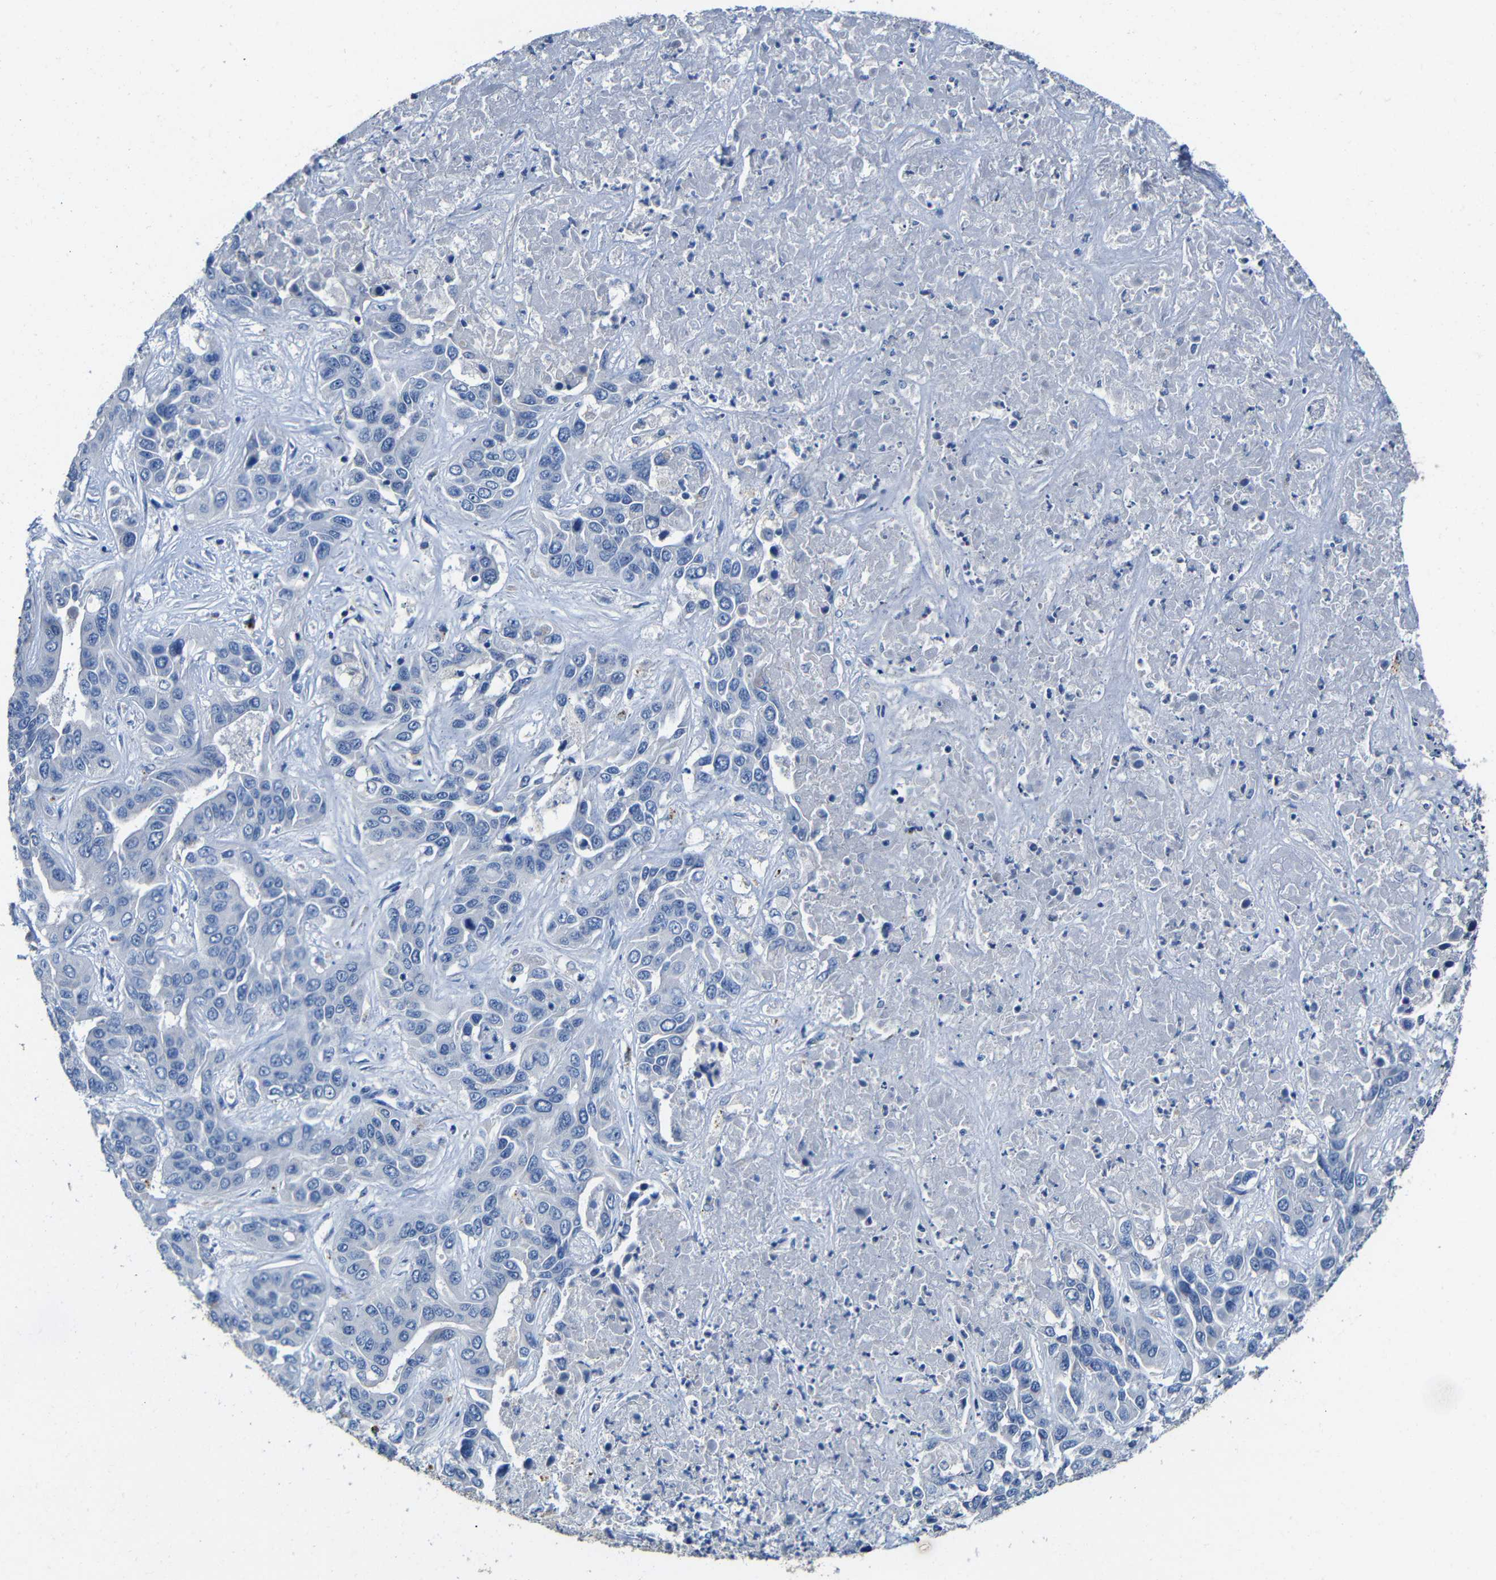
{"staining": {"intensity": "negative", "quantity": "none", "location": "none"}, "tissue": "liver cancer", "cell_type": "Tumor cells", "image_type": "cancer", "snomed": [{"axis": "morphology", "description": "Cholangiocarcinoma"}, {"axis": "topography", "description": "Liver"}], "caption": "Tumor cells show no significant protein positivity in liver cancer.", "gene": "ACKR2", "patient": {"sex": "female", "age": 52}}